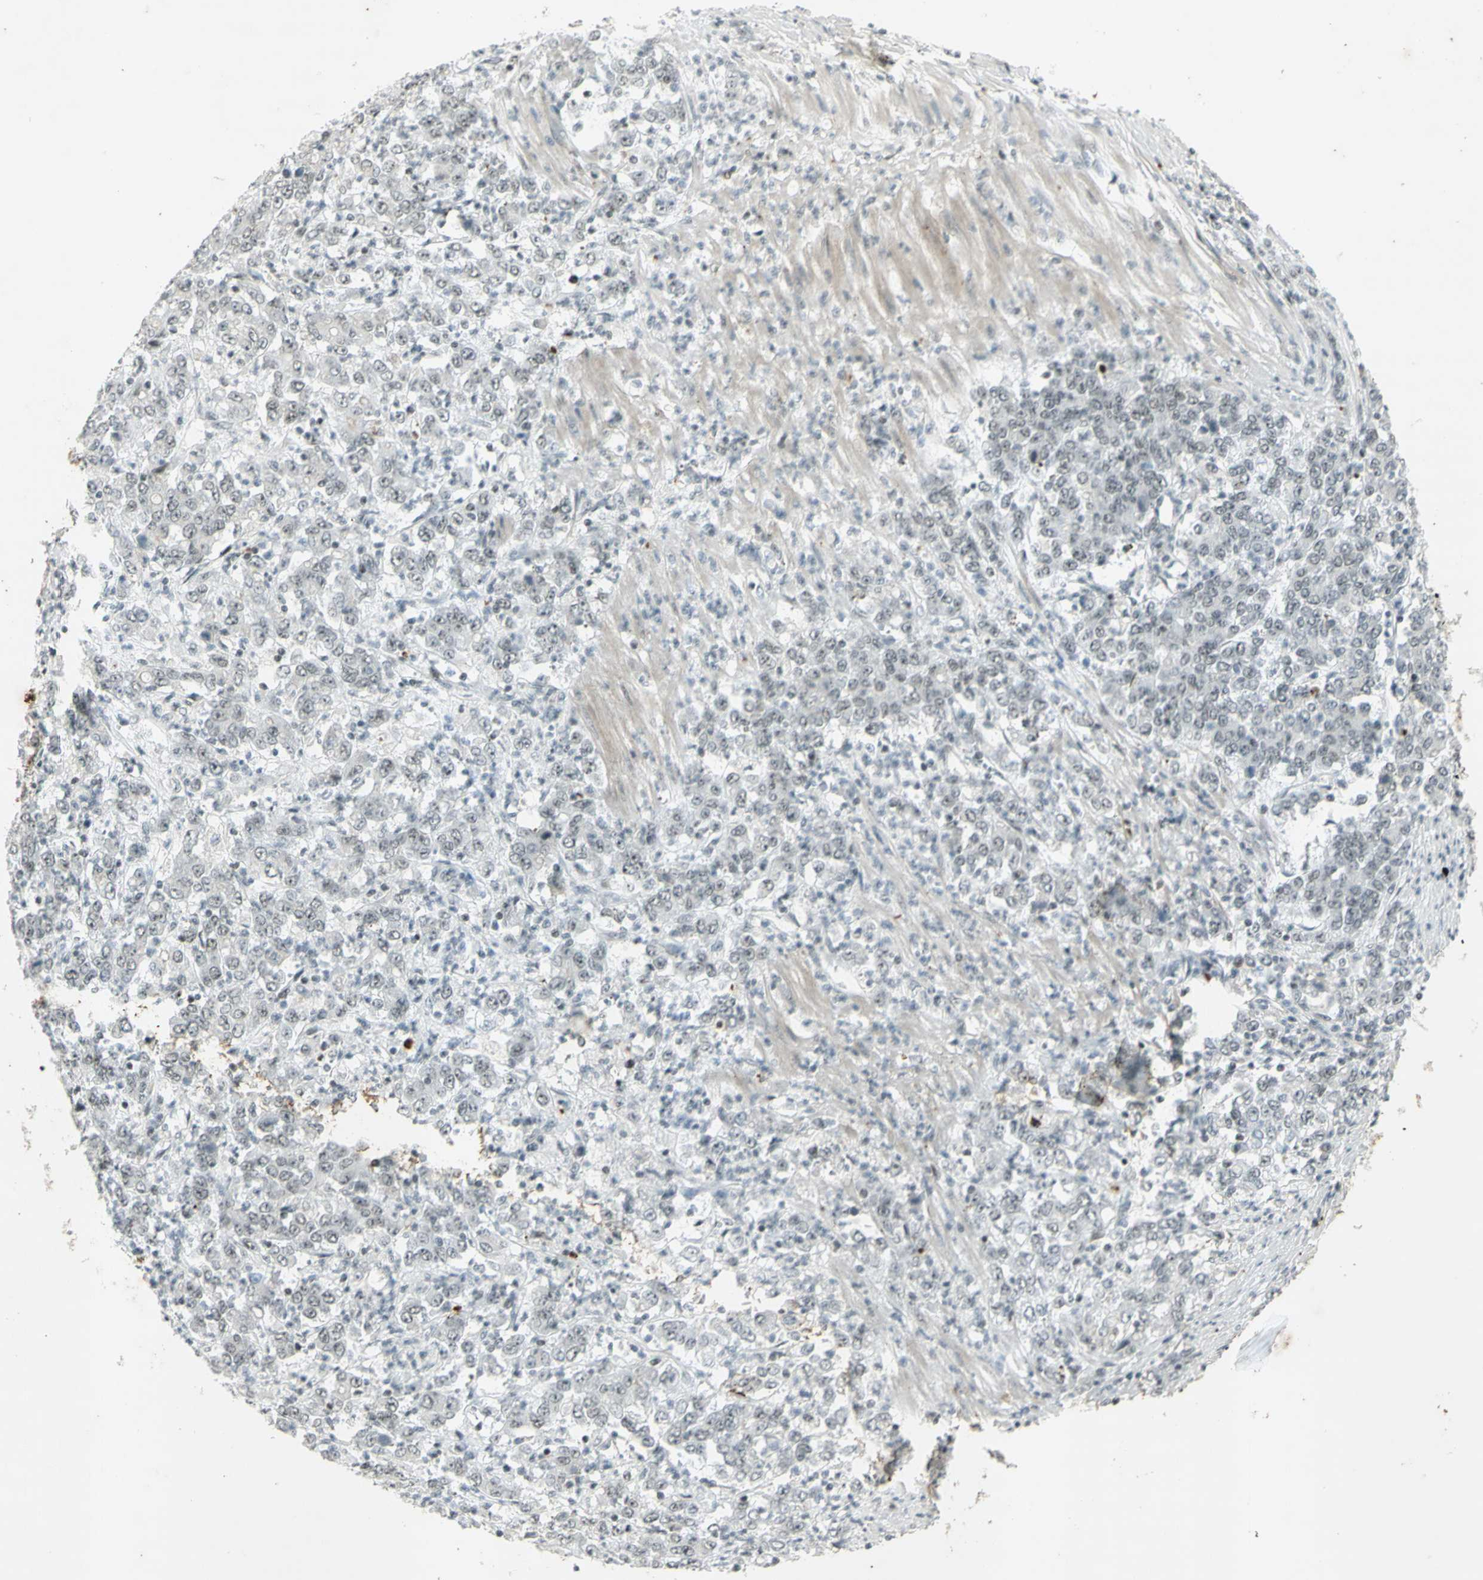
{"staining": {"intensity": "moderate", "quantity": "<25%", "location": "nuclear"}, "tissue": "stomach cancer", "cell_type": "Tumor cells", "image_type": "cancer", "snomed": [{"axis": "morphology", "description": "Adenocarcinoma, NOS"}, {"axis": "topography", "description": "Stomach, lower"}], "caption": "High-power microscopy captured an immunohistochemistry (IHC) micrograph of stomach cancer (adenocarcinoma), revealing moderate nuclear expression in about <25% of tumor cells. (brown staining indicates protein expression, while blue staining denotes nuclei).", "gene": "IRF1", "patient": {"sex": "female", "age": 71}}